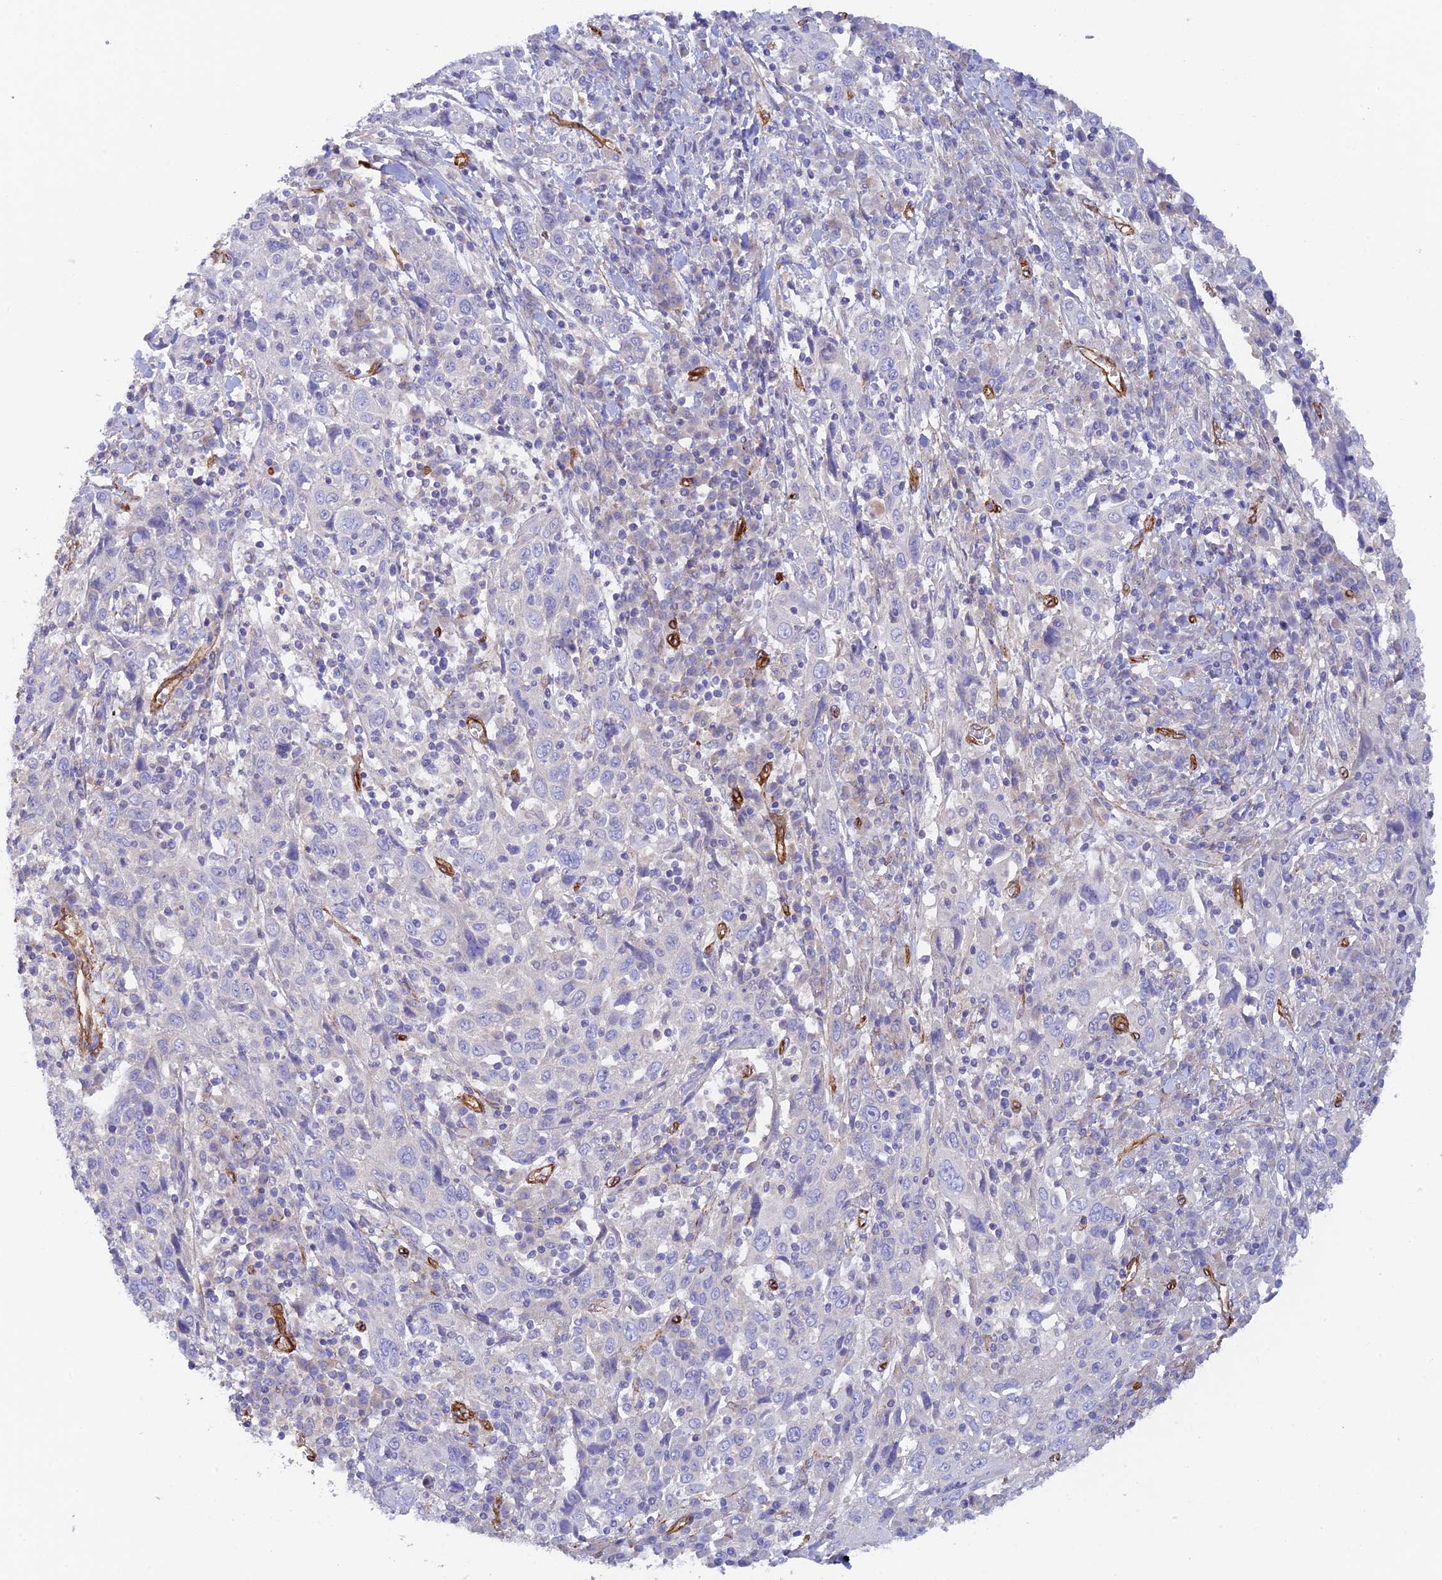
{"staining": {"intensity": "negative", "quantity": "none", "location": "none"}, "tissue": "cervical cancer", "cell_type": "Tumor cells", "image_type": "cancer", "snomed": [{"axis": "morphology", "description": "Squamous cell carcinoma, NOS"}, {"axis": "topography", "description": "Cervix"}], "caption": "Immunohistochemistry micrograph of cervical squamous cell carcinoma stained for a protein (brown), which demonstrates no expression in tumor cells. (DAB (3,3'-diaminobenzidine) immunohistochemistry (IHC) visualized using brightfield microscopy, high magnification).", "gene": "MYO9A", "patient": {"sex": "female", "age": 46}}